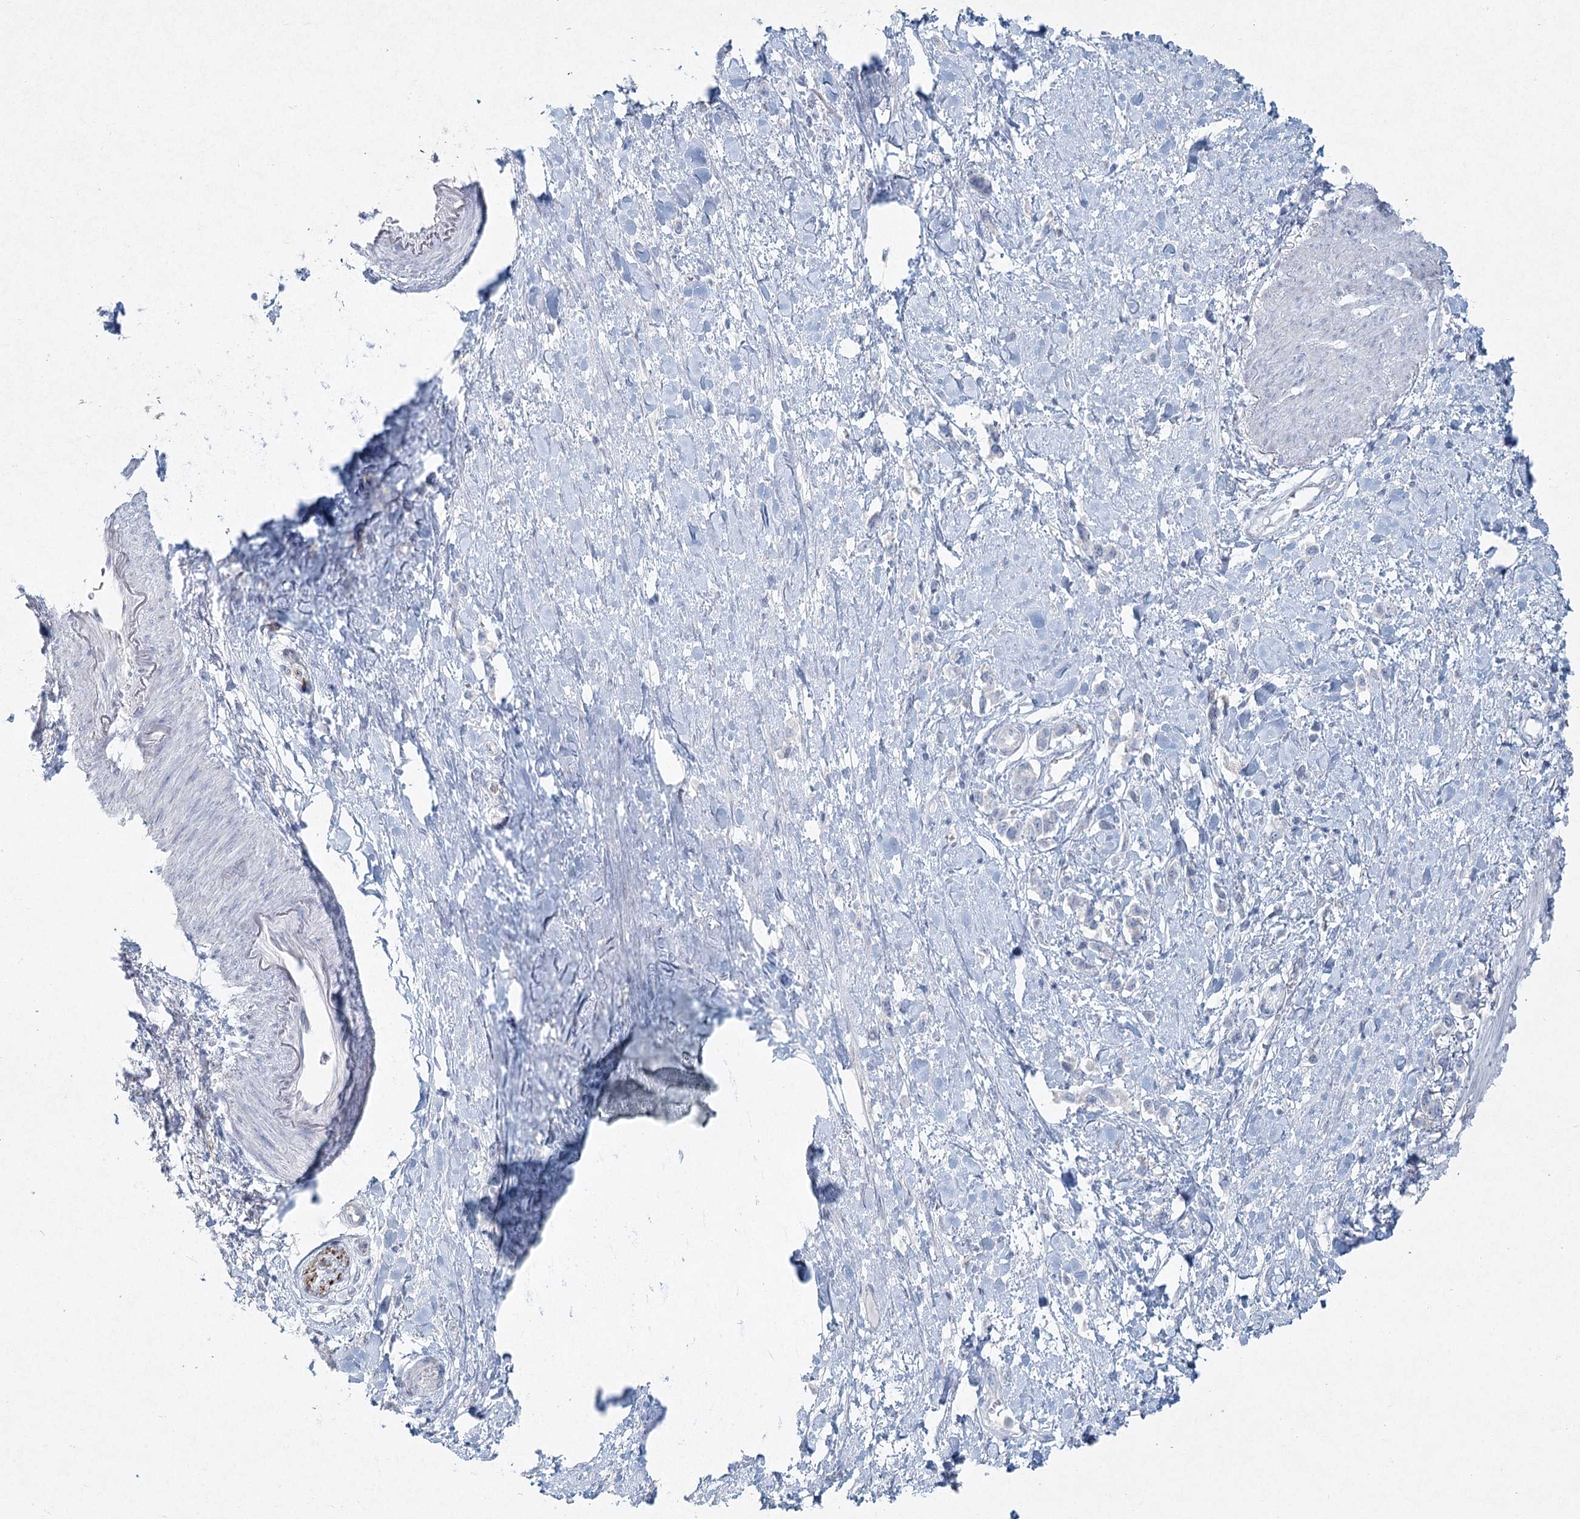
{"staining": {"intensity": "negative", "quantity": "none", "location": "none"}, "tissue": "stomach cancer", "cell_type": "Tumor cells", "image_type": "cancer", "snomed": [{"axis": "morphology", "description": "Adenocarcinoma, NOS"}, {"axis": "topography", "description": "Stomach"}], "caption": "Tumor cells show no significant protein positivity in stomach cancer (adenocarcinoma). (DAB IHC, high magnification).", "gene": "LRP2BP", "patient": {"sex": "female", "age": 65}}